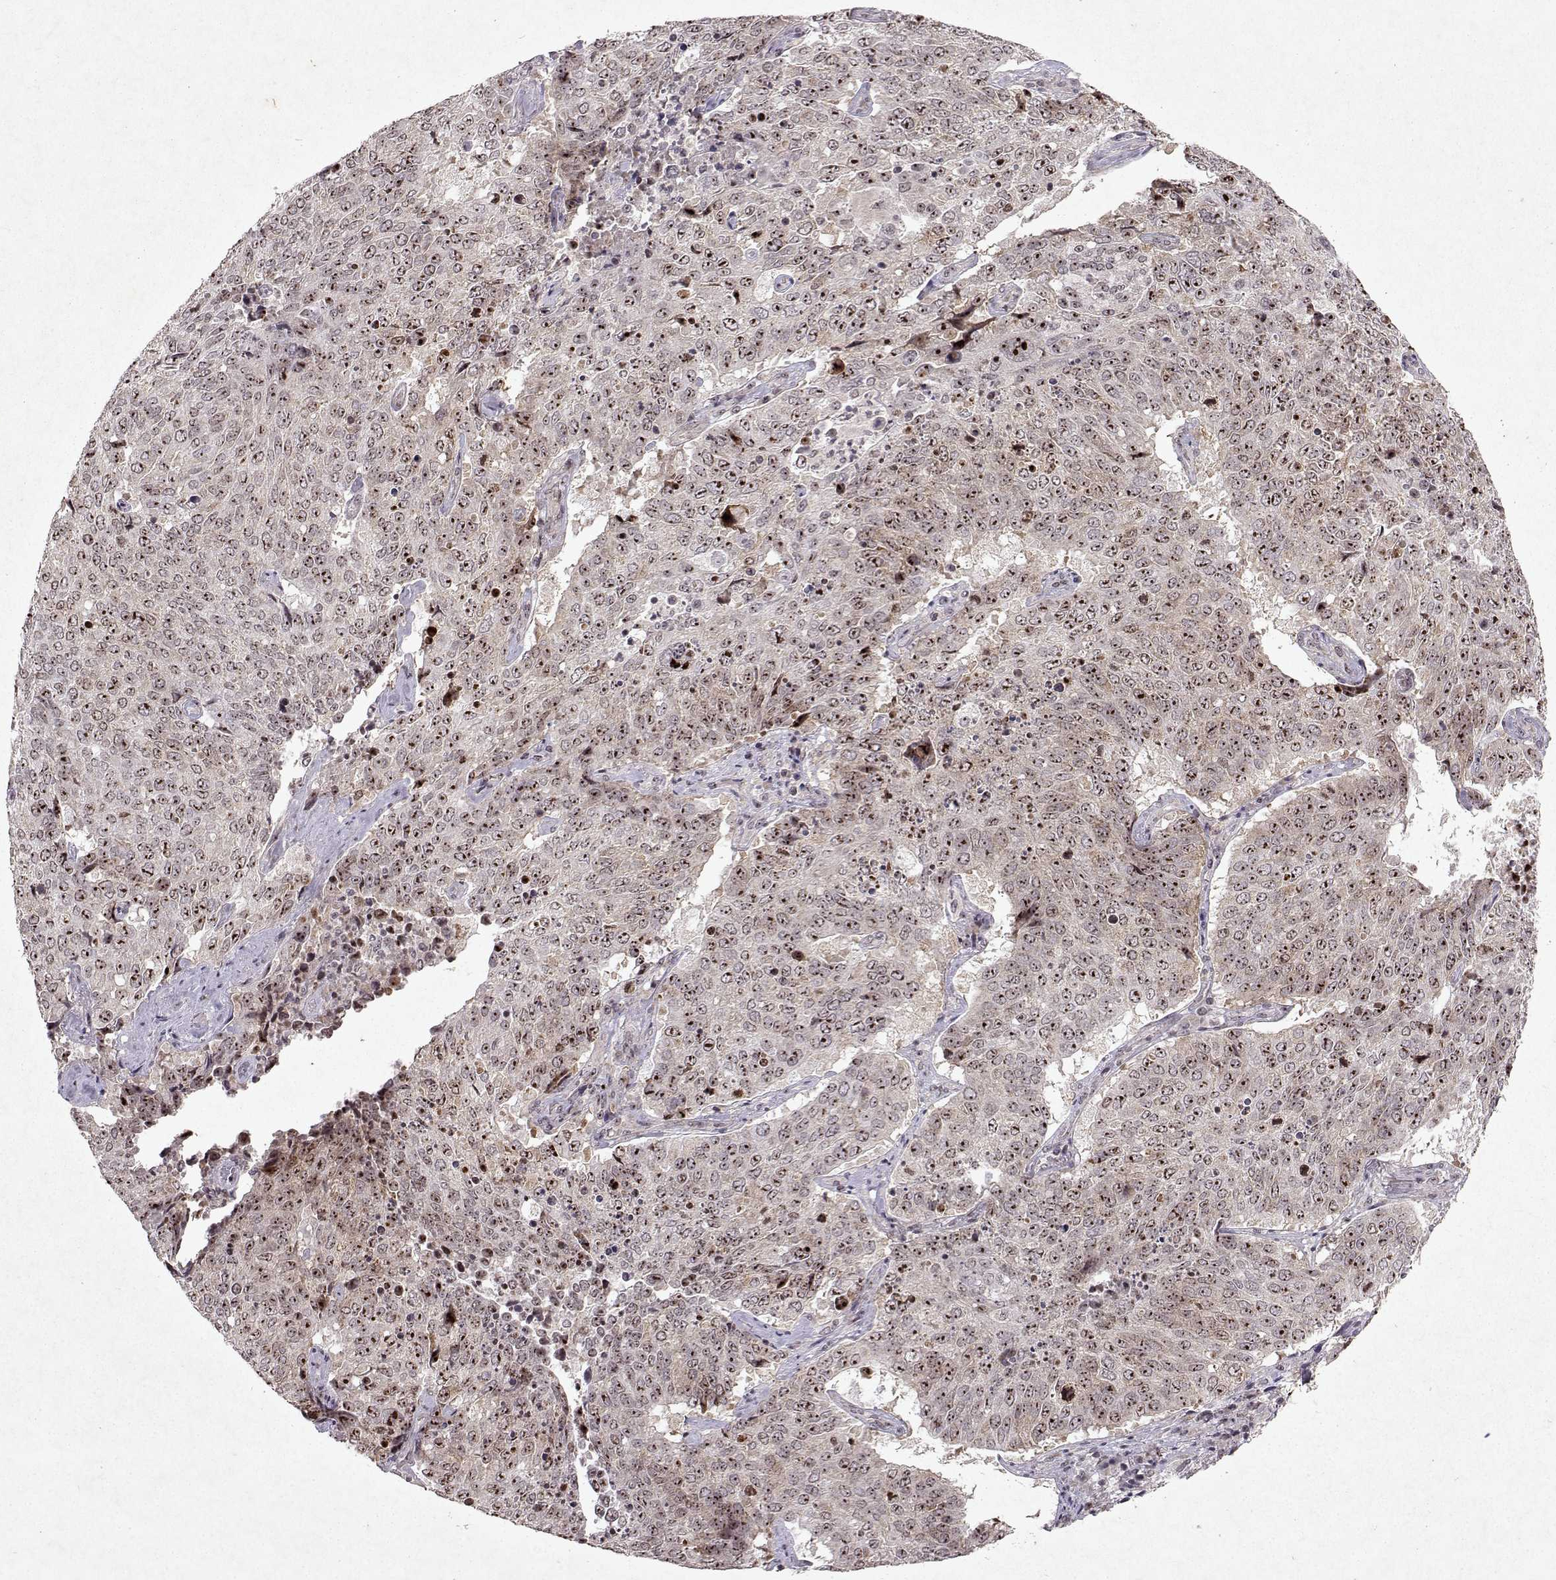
{"staining": {"intensity": "moderate", "quantity": ">75%", "location": "nuclear"}, "tissue": "lung cancer", "cell_type": "Tumor cells", "image_type": "cancer", "snomed": [{"axis": "morphology", "description": "Normal tissue, NOS"}, {"axis": "morphology", "description": "Squamous cell carcinoma, NOS"}, {"axis": "topography", "description": "Bronchus"}, {"axis": "topography", "description": "Lung"}], "caption": "Tumor cells reveal medium levels of moderate nuclear expression in about >75% of cells in human lung squamous cell carcinoma.", "gene": "DDX56", "patient": {"sex": "male", "age": 64}}